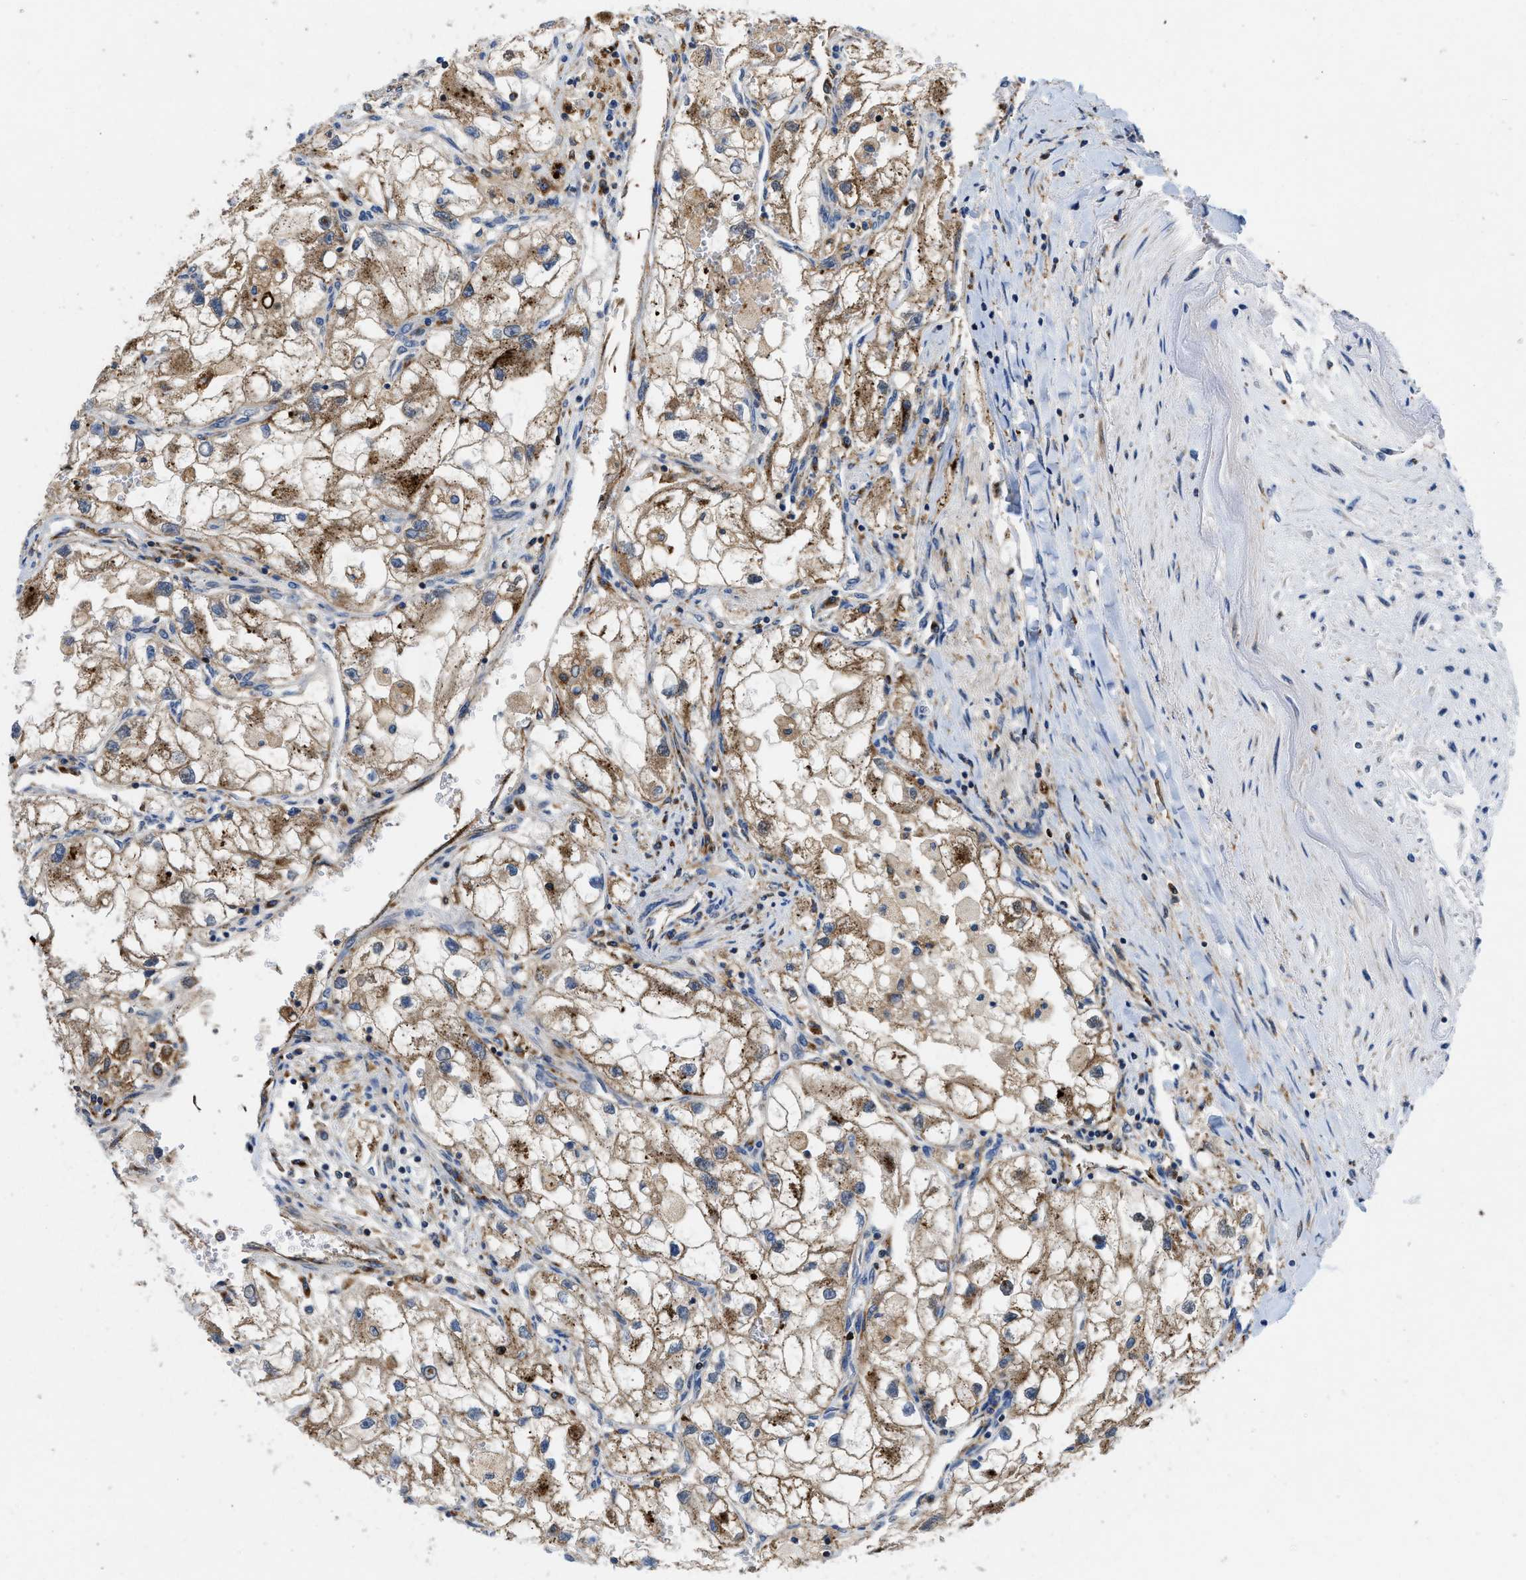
{"staining": {"intensity": "moderate", "quantity": ">75%", "location": "cytoplasmic/membranous"}, "tissue": "renal cancer", "cell_type": "Tumor cells", "image_type": "cancer", "snomed": [{"axis": "morphology", "description": "Adenocarcinoma, NOS"}, {"axis": "topography", "description": "Kidney"}], "caption": "Brown immunohistochemical staining in adenocarcinoma (renal) shows moderate cytoplasmic/membranous staining in about >75% of tumor cells.", "gene": "ENPP4", "patient": {"sex": "female", "age": 70}}